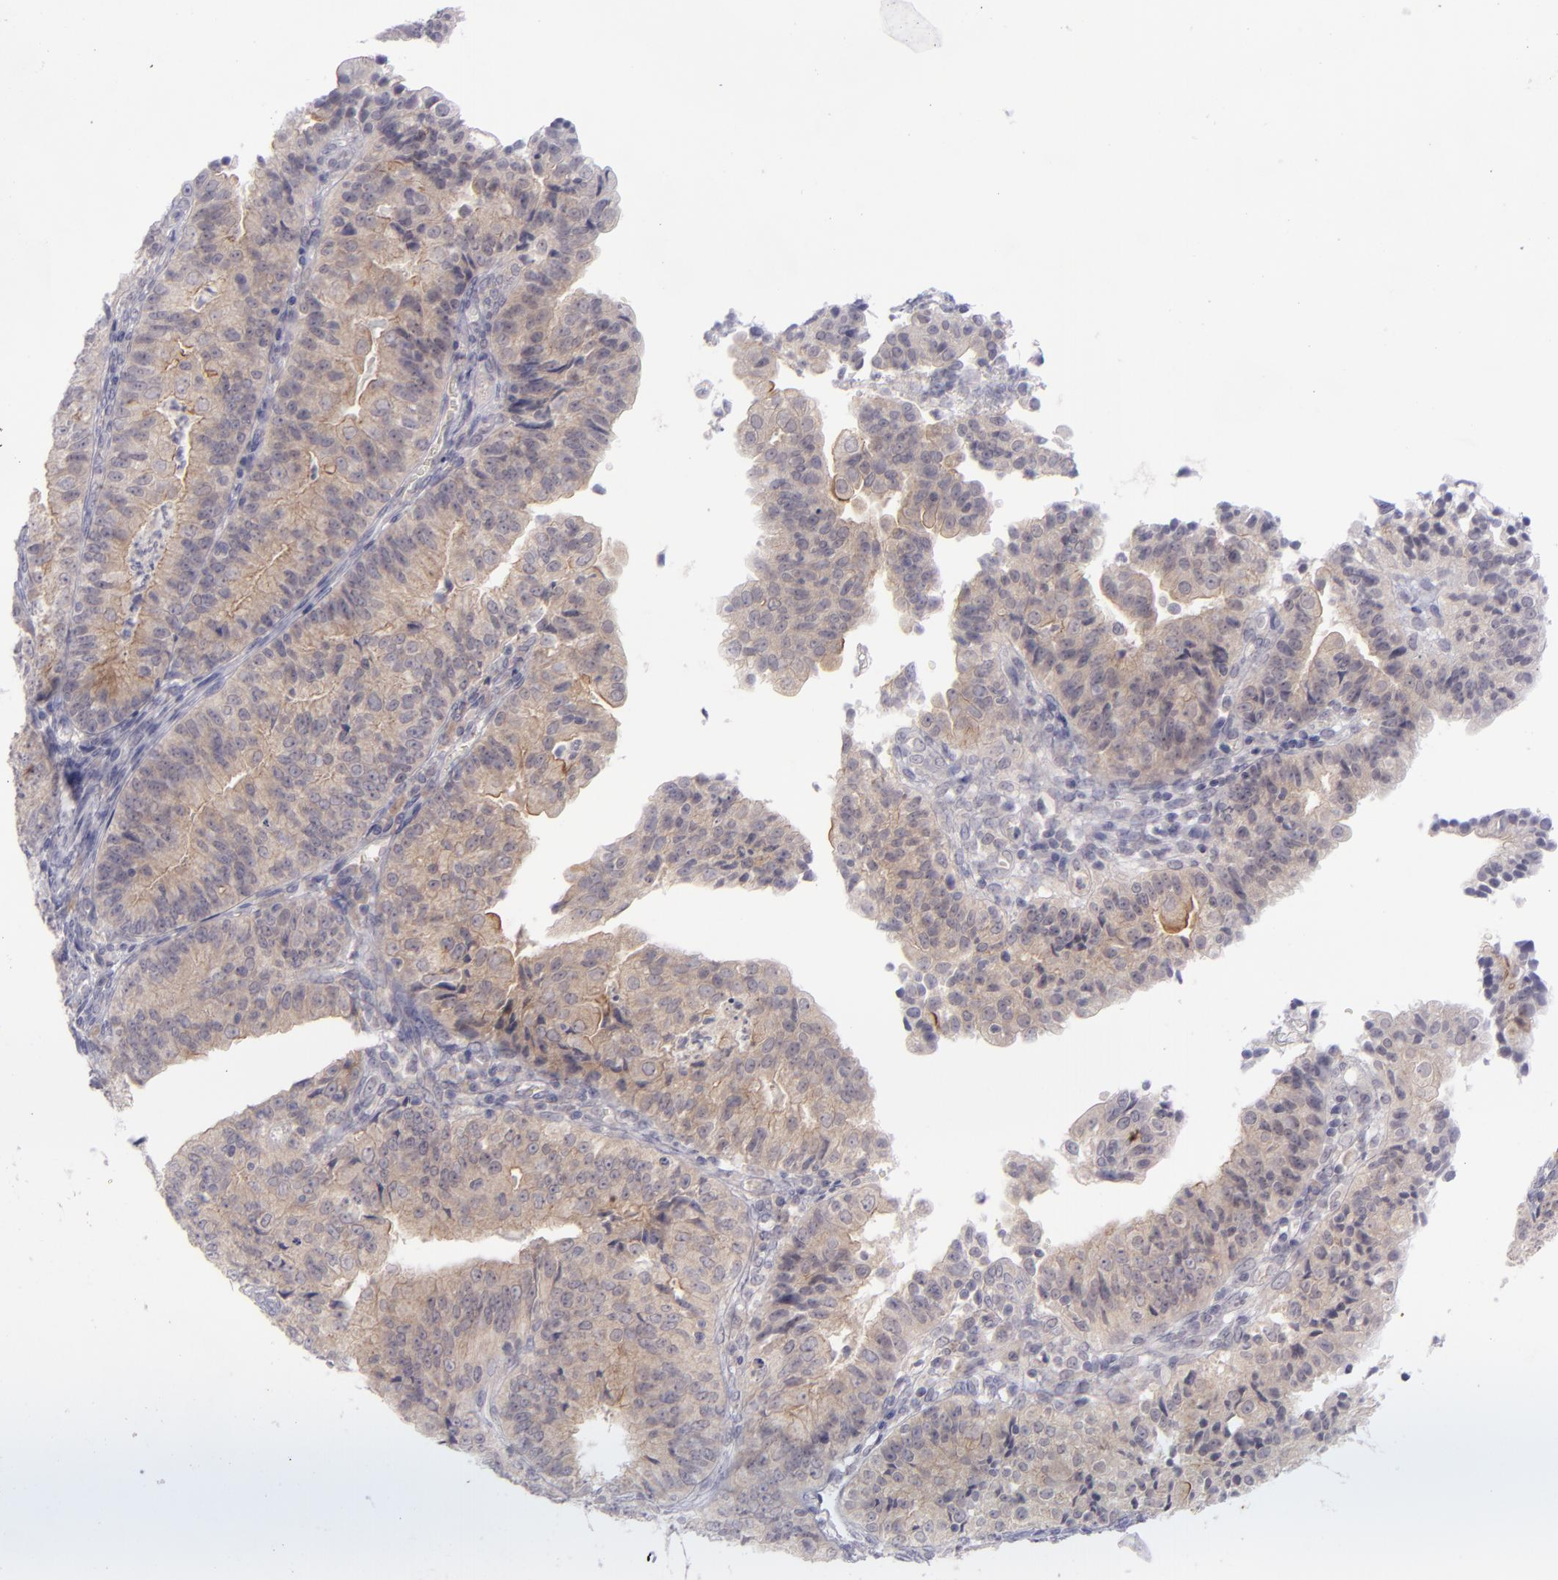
{"staining": {"intensity": "moderate", "quantity": "25%-75%", "location": "cytoplasmic/membranous"}, "tissue": "endometrial cancer", "cell_type": "Tumor cells", "image_type": "cancer", "snomed": [{"axis": "morphology", "description": "Adenocarcinoma, NOS"}, {"axis": "topography", "description": "Endometrium"}], "caption": "Endometrial cancer stained with DAB (3,3'-diaminobenzidine) immunohistochemistry displays medium levels of moderate cytoplasmic/membranous staining in approximately 25%-75% of tumor cells.", "gene": "EVPL", "patient": {"sex": "female", "age": 56}}